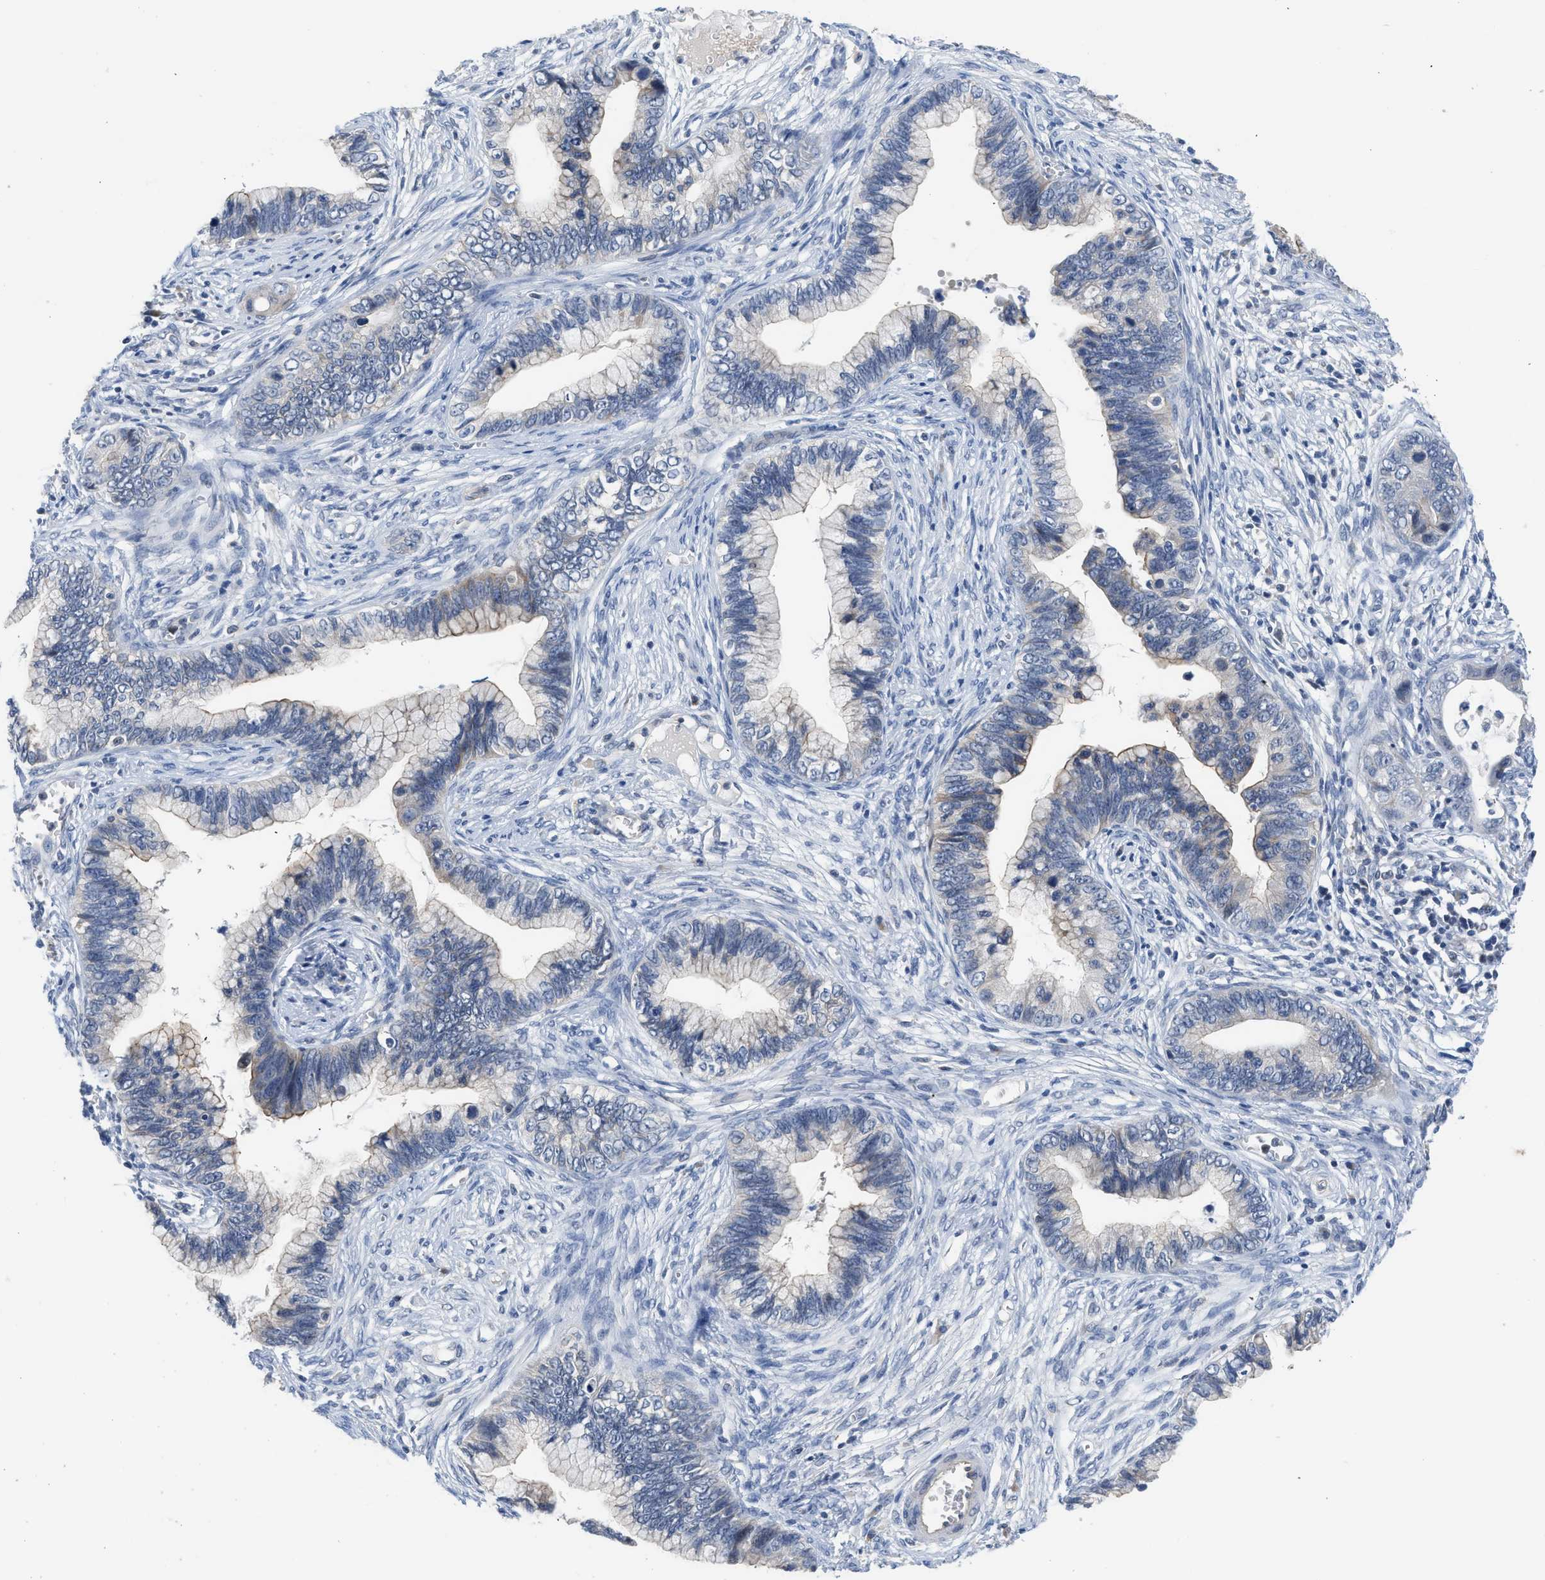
{"staining": {"intensity": "negative", "quantity": "none", "location": "none"}, "tissue": "cervical cancer", "cell_type": "Tumor cells", "image_type": "cancer", "snomed": [{"axis": "morphology", "description": "Adenocarcinoma, NOS"}, {"axis": "topography", "description": "Cervix"}], "caption": "Immunohistochemistry (IHC) photomicrograph of adenocarcinoma (cervical) stained for a protein (brown), which demonstrates no expression in tumor cells.", "gene": "CSF3R", "patient": {"sex": "female", "age": 44}}